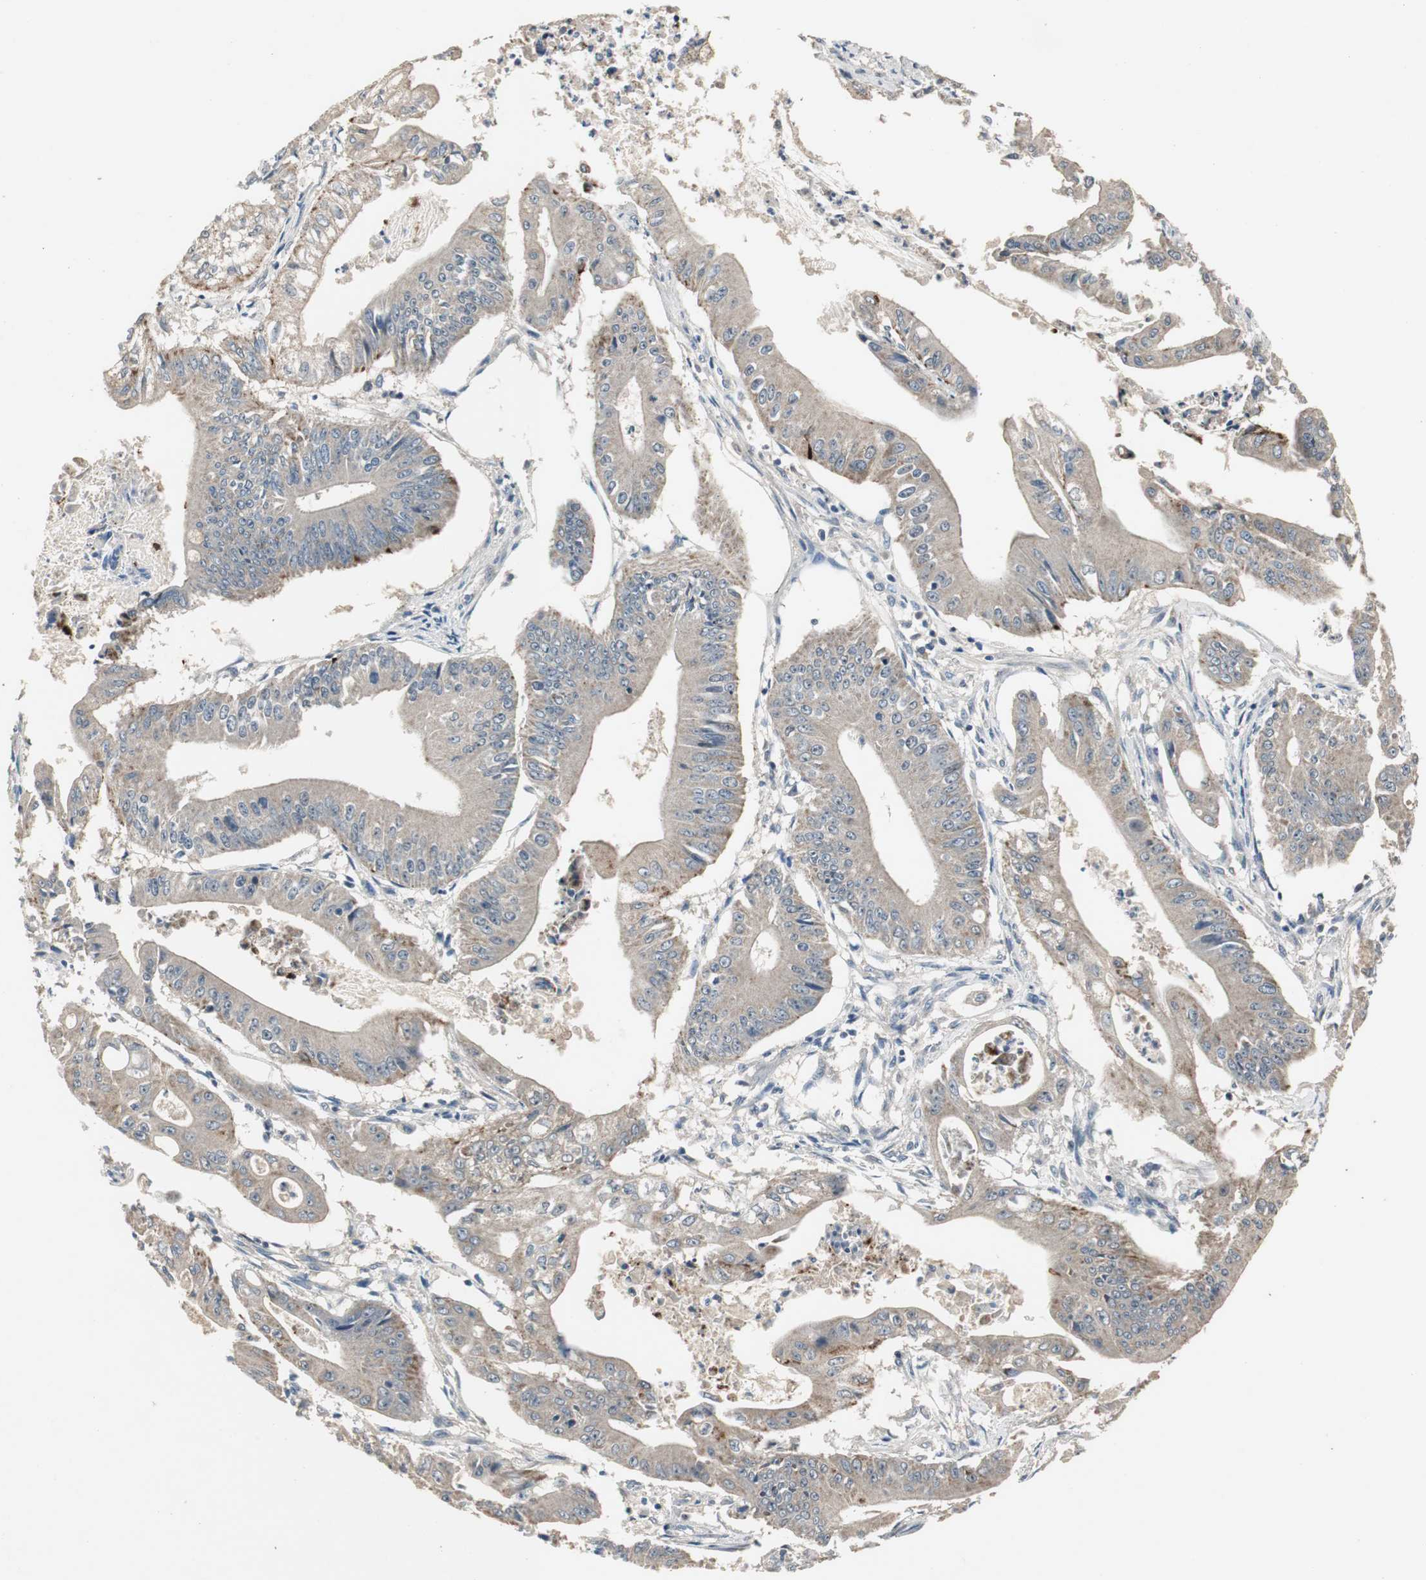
{"staining": {"intensity": "weak", "quantity": ">75%", "location": "cytoplasmic/membranous"}, "tissue": "pancreatic cancer", "cell_type": "Tumor cells", "image_type": "cancer", "snomed": [{"axis": "morphology", "description": "Normal tissue, NOS"}, {"axis": "topography", "description": "Lymph node"}], "caption": "Human pancreatic cancer stained with a brown dye shows weak cytoplasmic/membranous positive expression in approximately >75% of tumor cells.", "gene": "PTPRN2", "patient": {"sex": "male", "age": 62}}